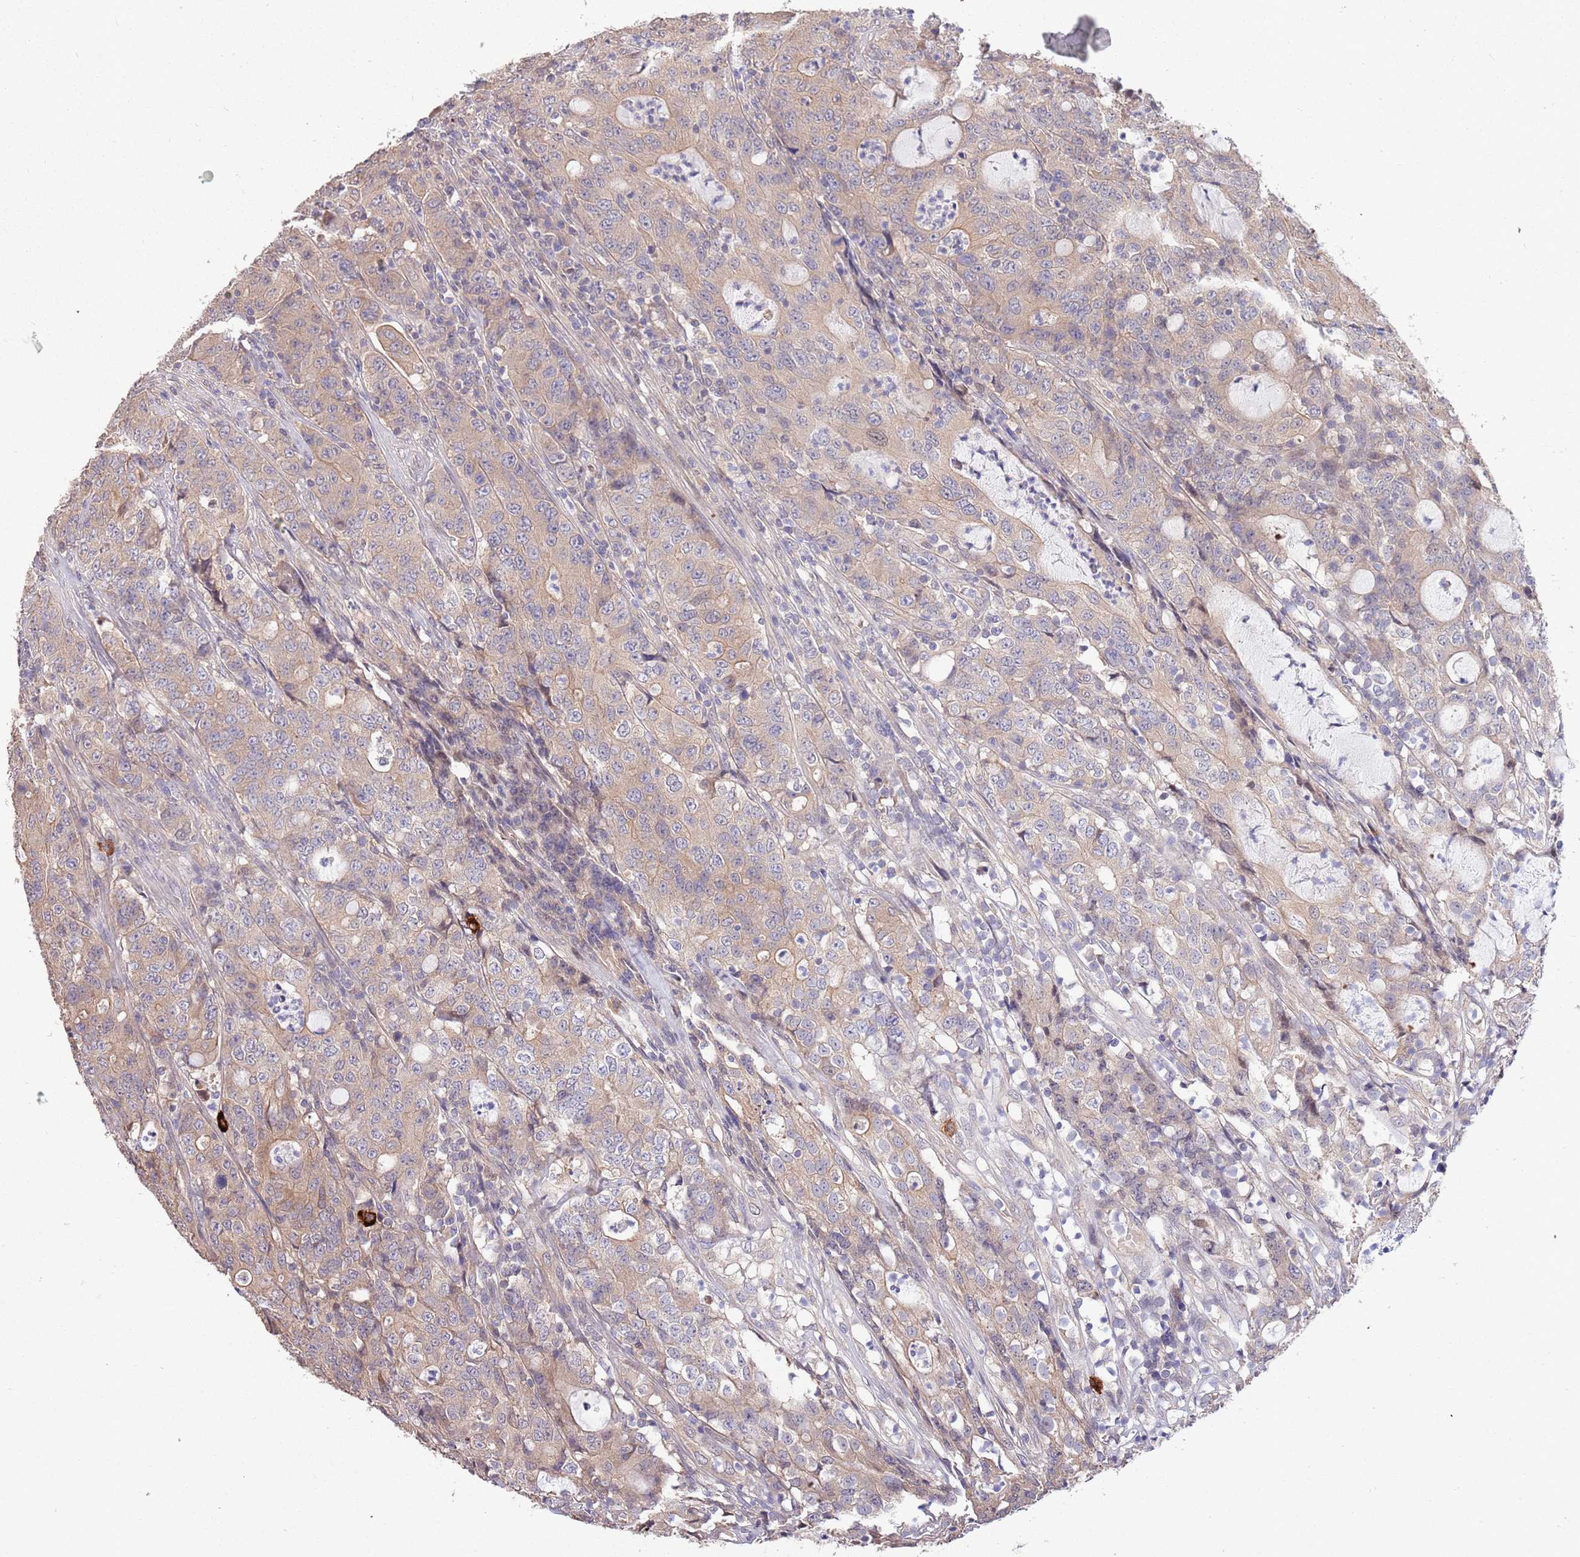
{"staining": {"intensity": "weak", "quantity": ">75%", "location": "cytoplasmic/membranous"}, "tissue": "colorectal cancer", "cell_type": "Tumor cells", "image_type": "cancer", "snomed": [{"axis": "morphology", "description": "Adenocarcinoma, NOS"}, {"axis": "topography", "description": "Colon"}], "caption": "High-magnification brightfield microscopy of adenocarcinoma (colorectal) stained with DAB (3,3'-diaminobenzidine) (brown) and counterstained with hematoxylin (blue). tumor cells exhibit weak cytoplasmic/membranous staining is identified in about>75% of cells. (IHC, brightfield microscopy, high magnification).", "gene": "MARVELD2", "patient": {"sex": "male", "age": 83}}